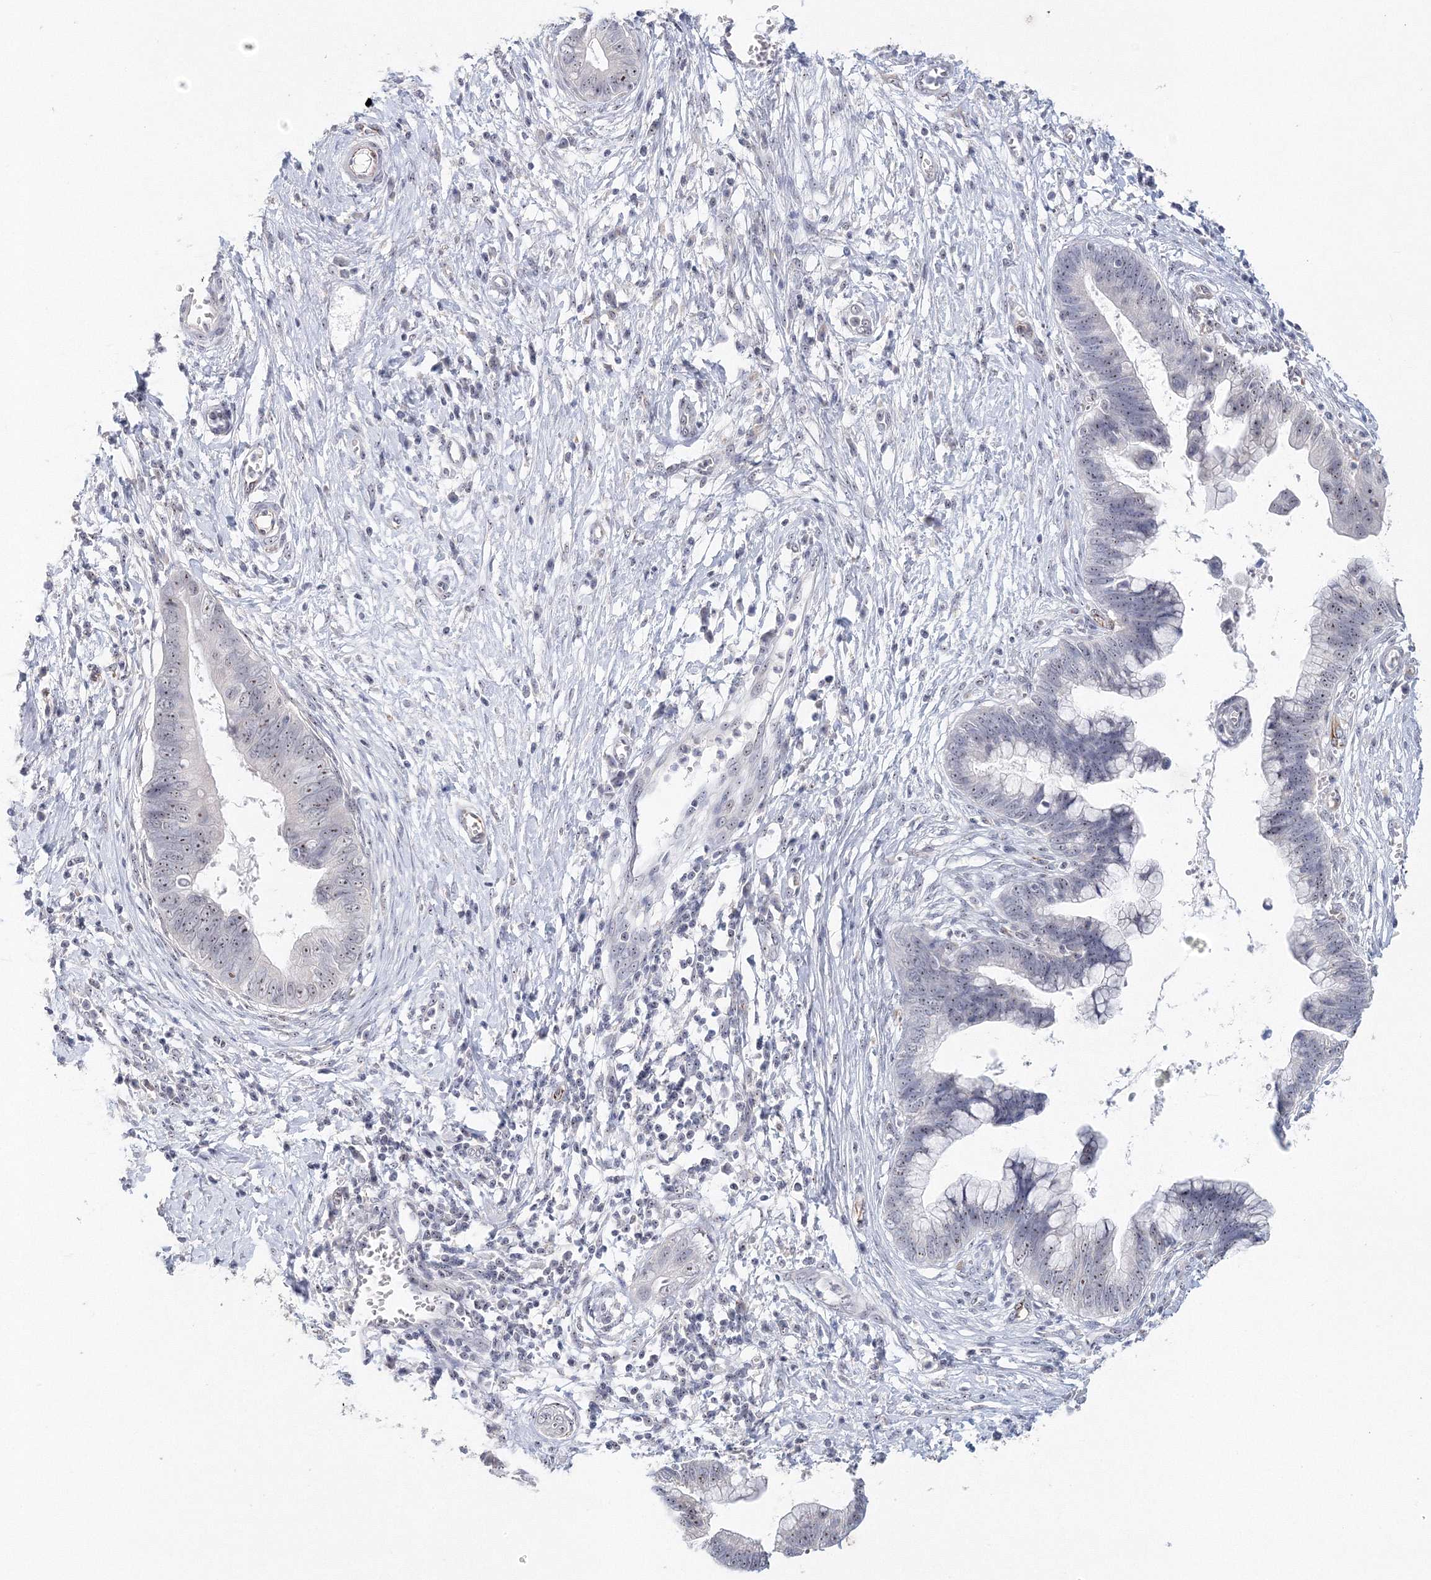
{"staining": {"intensity": "weak", "quantity": "25%-75%", "location": "nuclear"}, "tissue": "cervical cancer", "cell_type": "Tumor cells", "image_type": "cancer", "snomed": [{"axis": "morphology", "description": "Adenocarcinoma, NOS"}, {"axis": "topography", "description": "Cervix"}], "caption": "Protein staining exhibits weak nuclear positivity in about 25%-75% of tumor cells in cervical adenocarcinoma.", "gene": "SIRT7", "patient": {"sex": "female", "age": 44}}